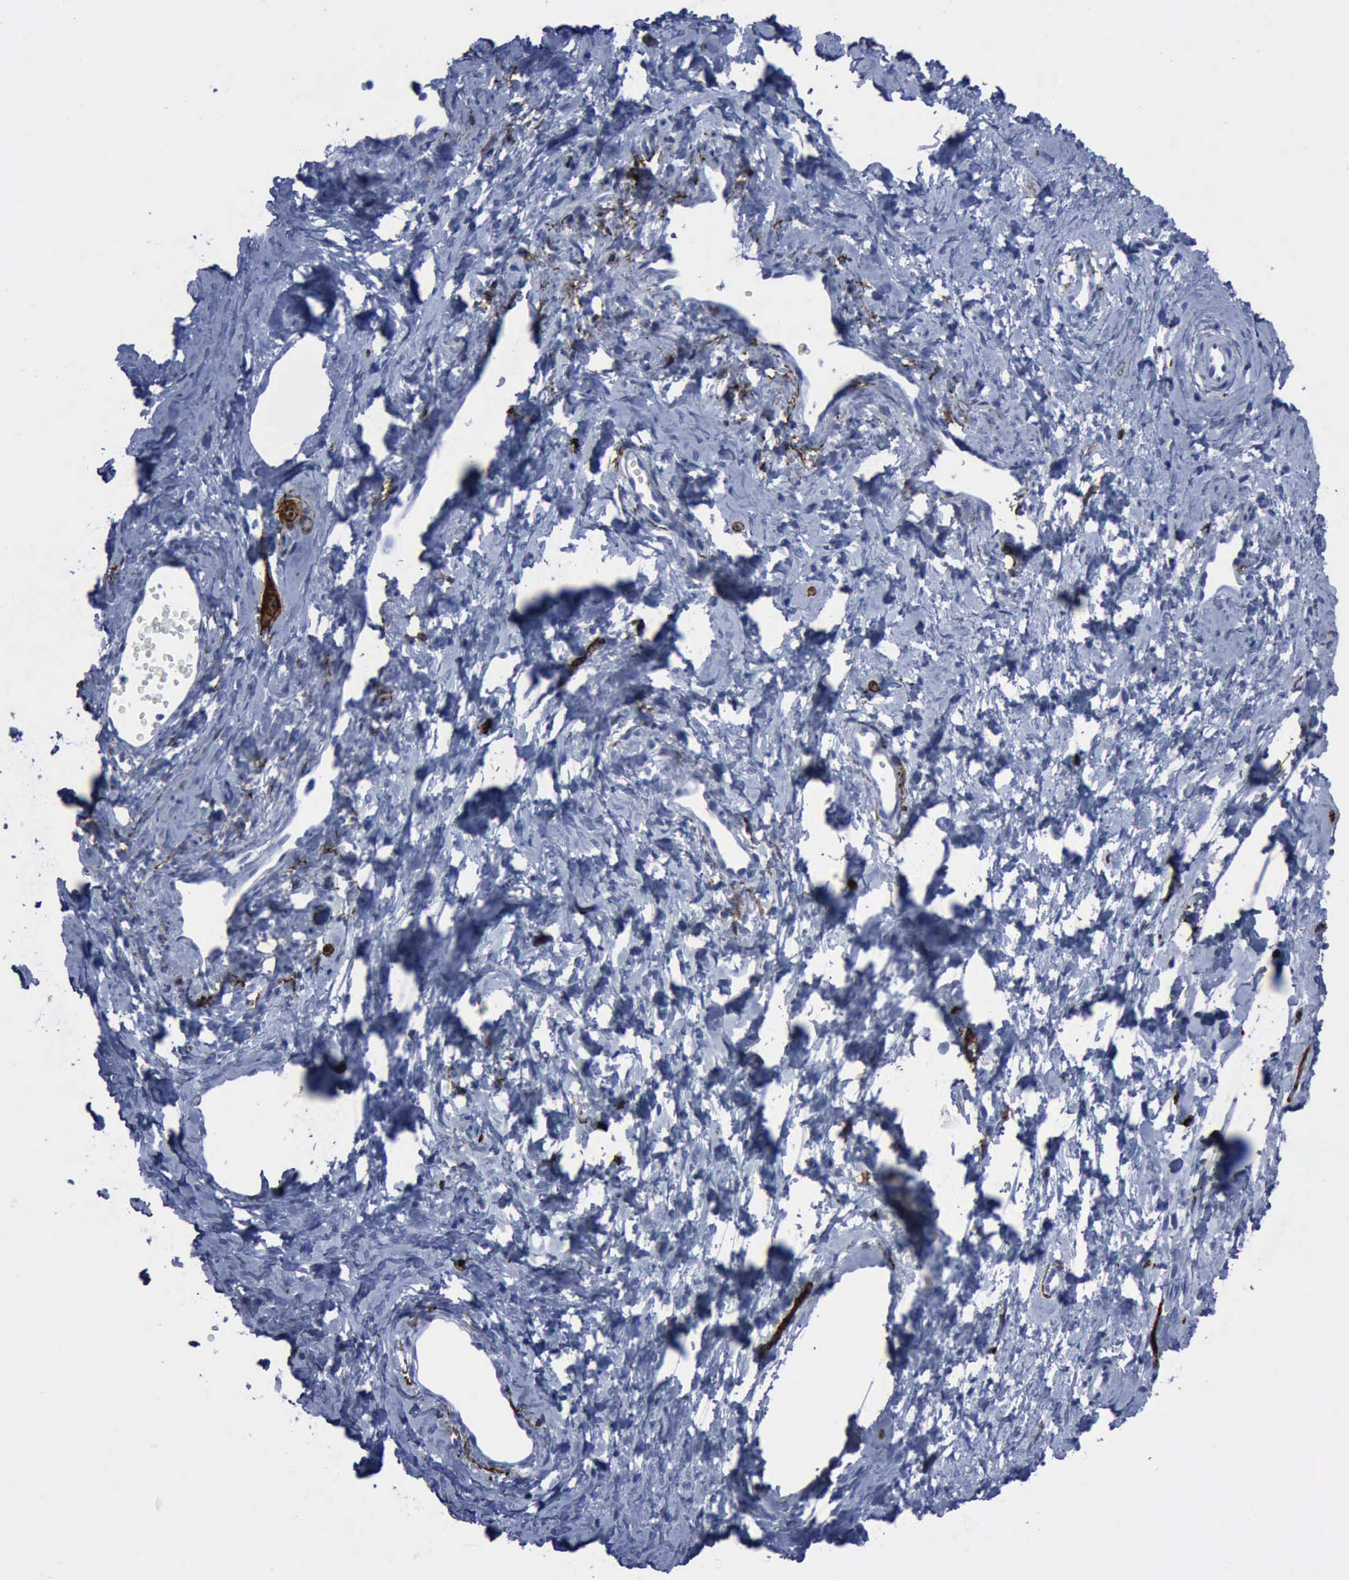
{"staining": {"intensity": "negative", "quantity": "none", "location": "none"}, "tissue": "cervix", "cell_type": "Glandular cells", "image_type": "normal", "snomed": [{"axis": "morphology", "description": "Normal tissue, NOS"}, {"axis": "topography", "description": "Cervix"}], "caption": "Protein analysis of benign cervix demonstrates no significant staining in glandular cells.", "gene": "NGFR", "patient": {"sex": "female", "age": 40}}